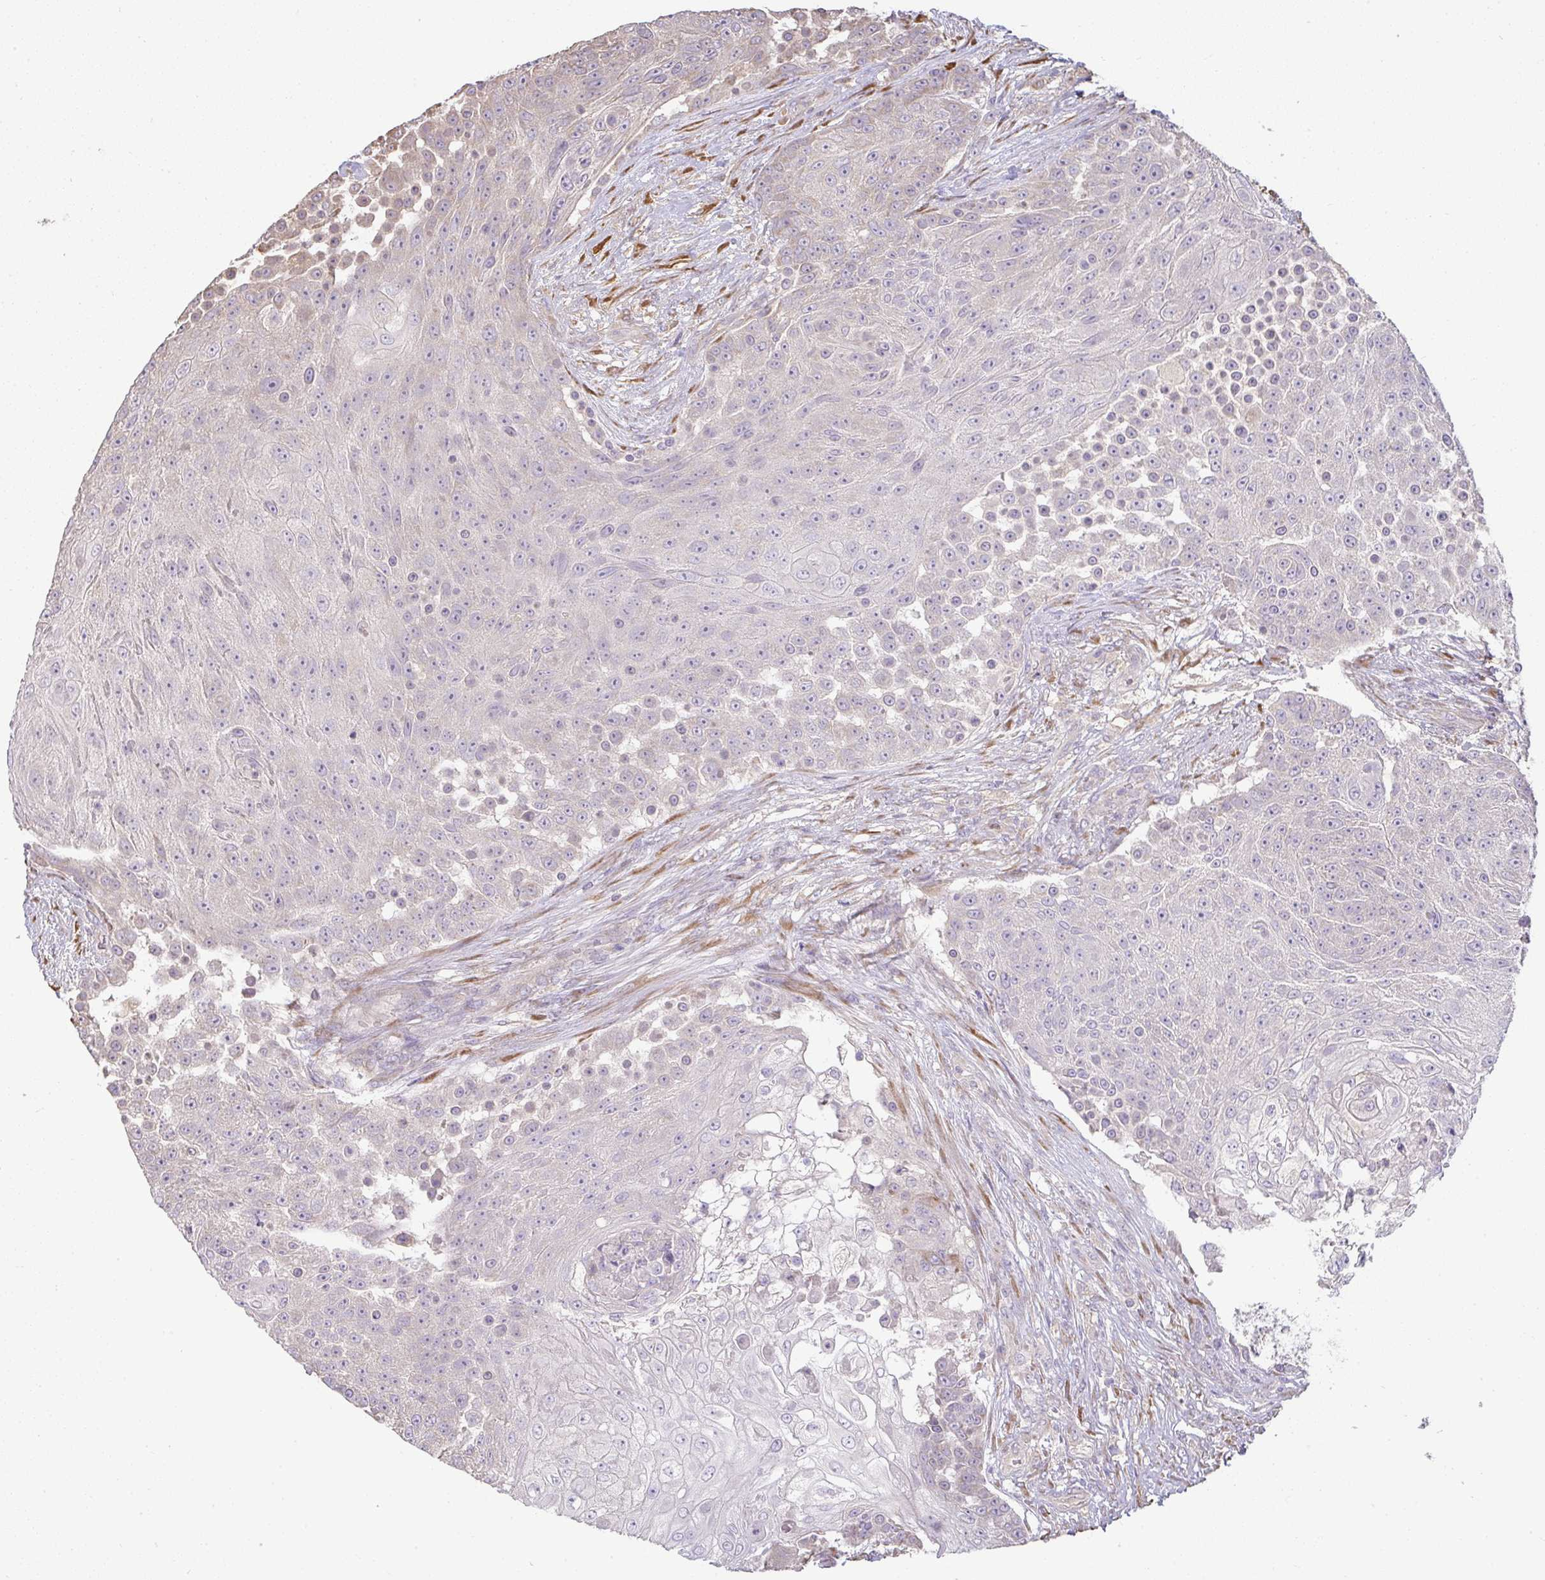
{"staining": {"intensity": "weak", "quantity": "<25%", "location": "cytoplasmic/membranous"}, "tissue": "urothelial cancer", "cell_type": "Tumor cells", "image_type": "cancer", "snomed": [{"axis": "morphology", "description": "Urothelial carcinoma, High grade"}, {"axis": "topography", "description": "Urinary bladder"}], "caption": "Photomicrograph shows no protein staining in tumor cells of urothelial cancer tissue. The staining is performed using DAB (3,3'-diaminobenzidine) brown chromogen with nuclei counter-stained in using hematoxylin.", "gene": "BRINP3", "patient": {"sex": "female", "age": 63}}